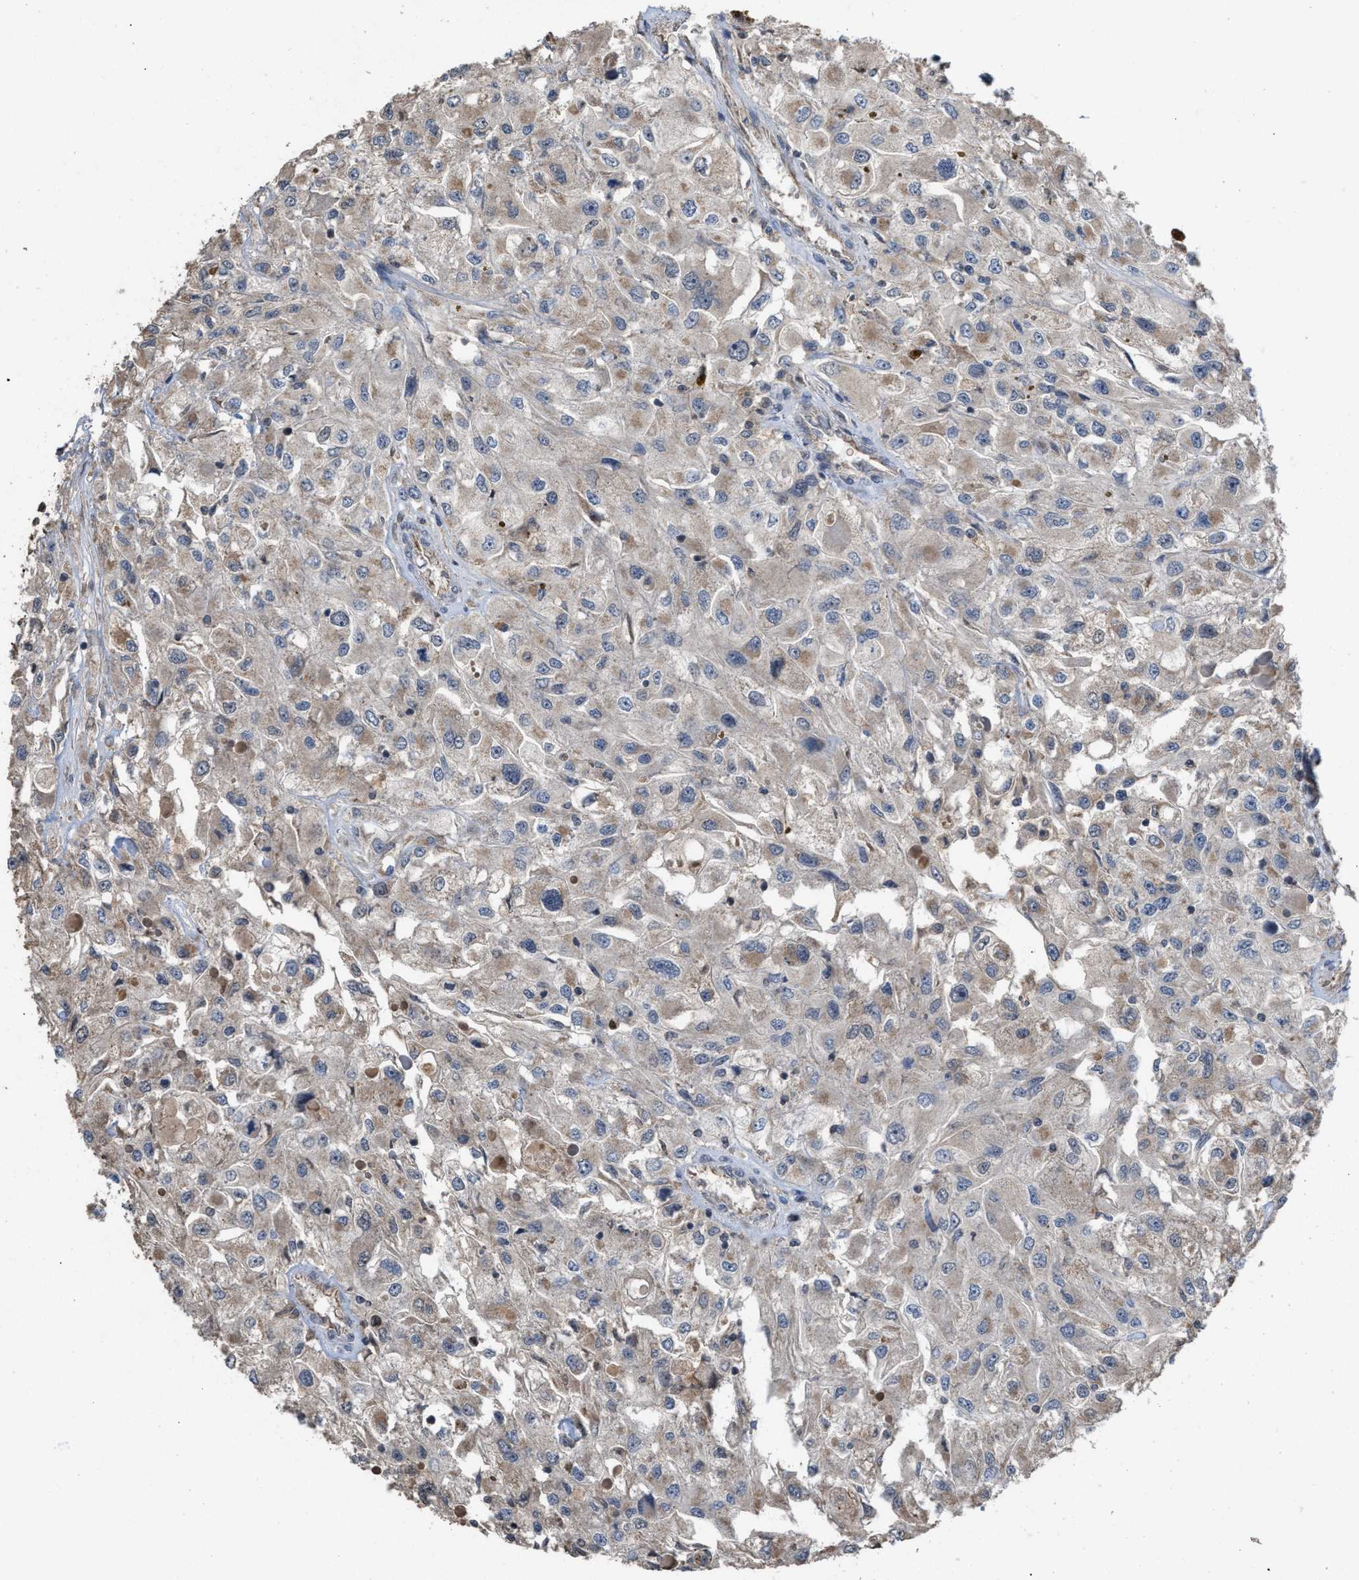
{"staining": {"intensity": "weak", "quantity": "25%-75%", "location": "cytoplasmic/membranous"}, "tissue": "renal cancer", "cell_type": "Tumor cells", "image_type": "cancer", "snomed": [{"axis": "morphology", "description": "Adenocarcinoma, NOS"}, {"axis": "topography", "description": "Kidney"}], "caption": "Brown immunohistochemical staining in renal cancer (adenocarcinoma) reveals weak cytoplasmic/membranous staining in approximately 25%-75% of tumor cells. Immunohistochemistry (ihc) stains the protein of interest in brown and the nuclei are stained blue.", "gene": "C9orf78", "patient": {"sex": "female", "age": 52}}